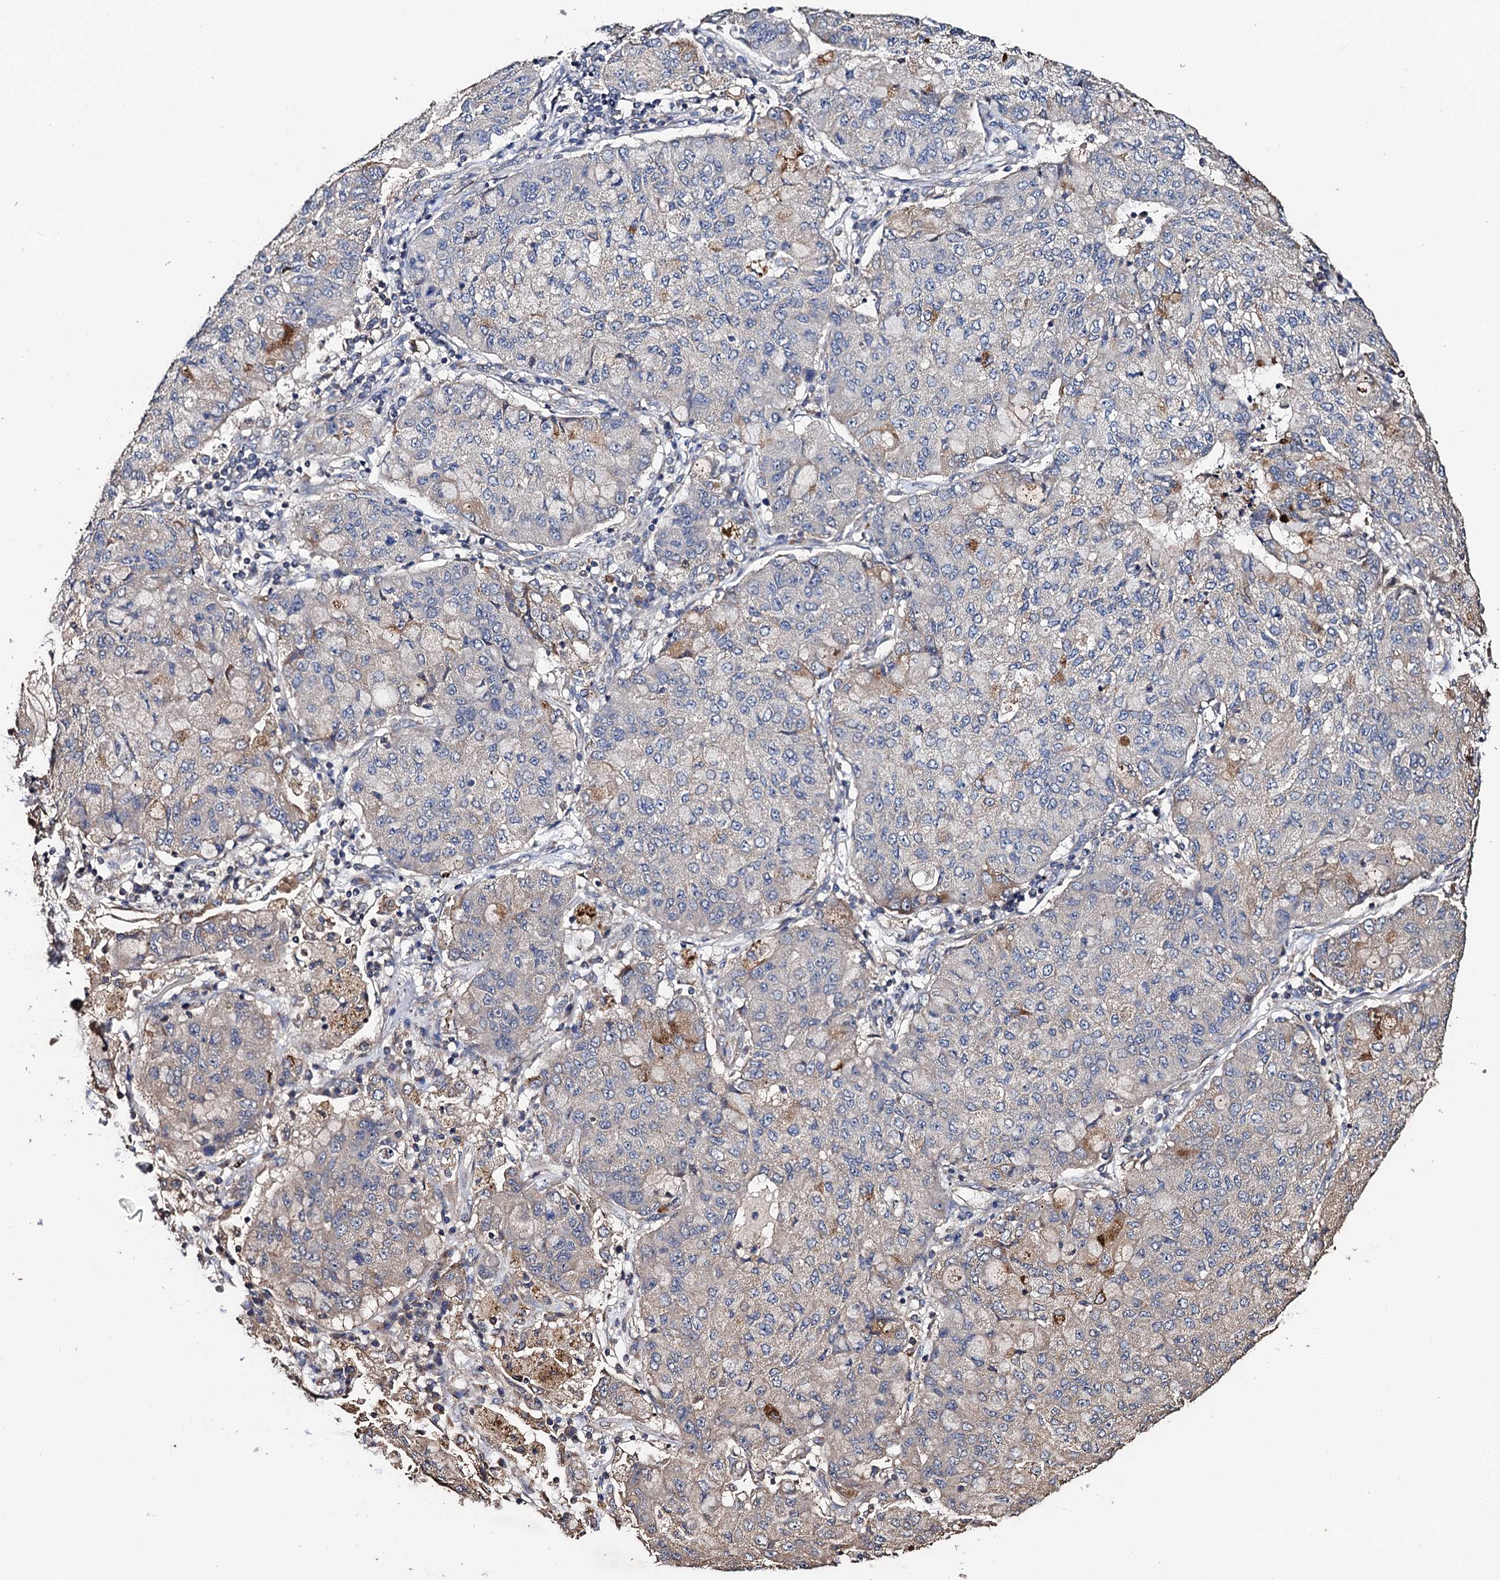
{"staining": {"intensity": "moderate", "quantity": "<25%", "location": "cytoplasmic/membranous"}, "tissue": "lung cancer", "cell_type": "Tumor cells", "image_type": "cancer", "snomed": [{"axis": "morphology", "description": "Squamous cell carcinoma, NOS"}, {"axis": "topography", "description": "Lung"}], "caption": "Immunohistochemistry (IHC) micrograph of lung cancer (squamous cell carcinoma) stained for a protein (brown), which demonstrates low levels of moderate cytoplasmic/membranous expression in approximately <25% of tumor cells.", "gene": "PPTC7", "patient": {"sex": "male", "age": 74}}